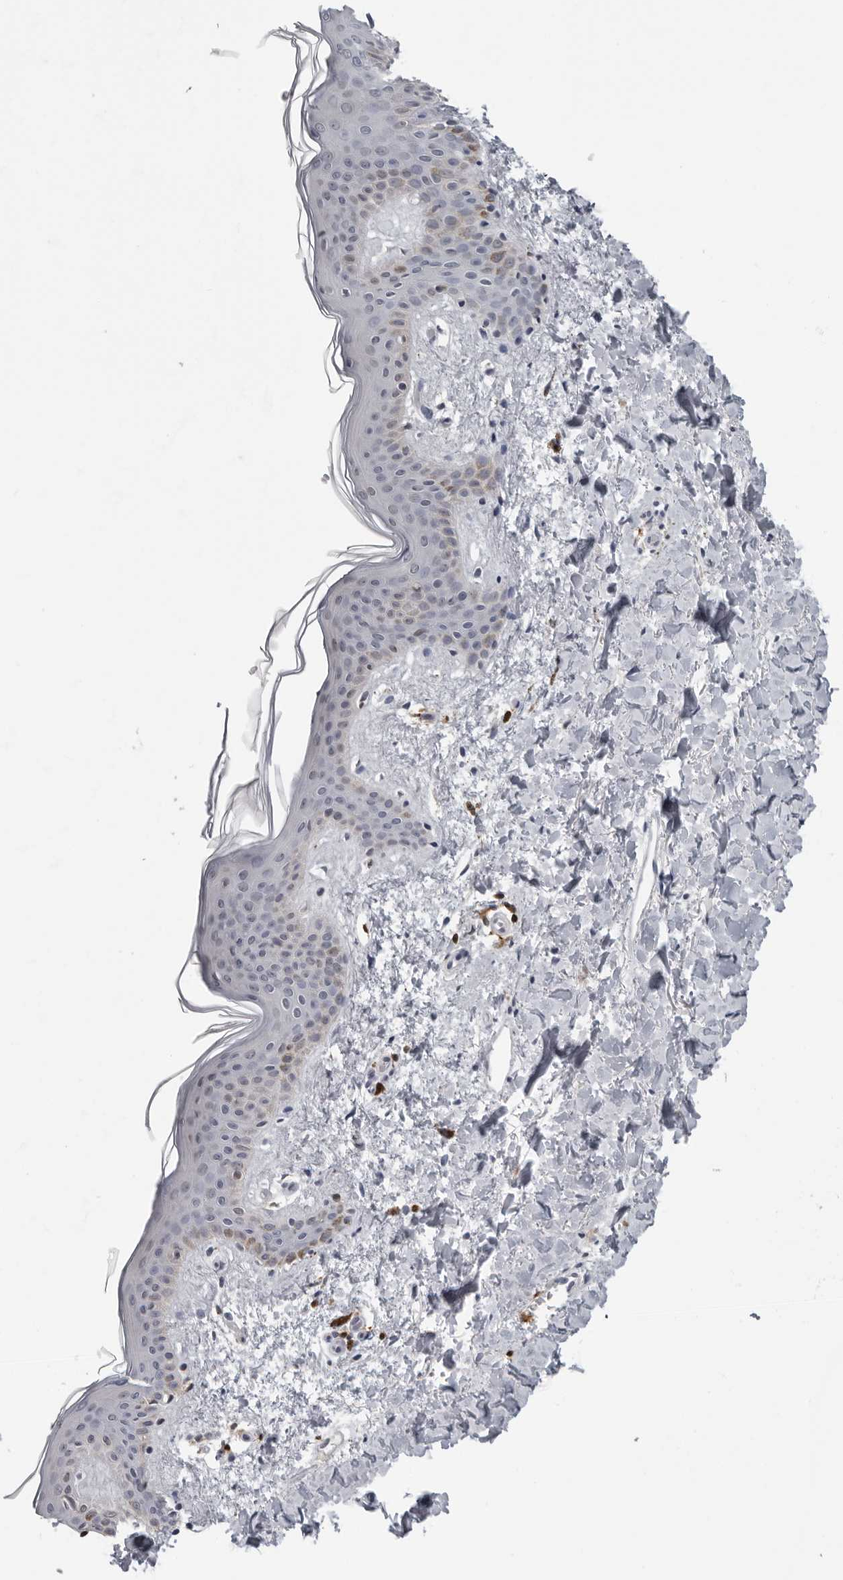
{"staining": {"intensity": "moderate", "quantity": ">75%", "location": "cytoplasmic/membranous"}, "tissue": "skin", "cell_type": "Fibroblasts", "image_type": "normal", "snomed": [{"axis": "morphology", "description": "Normal tissue, NOS"}, {"axis": "topography", "description": "Skin"}], "caption": "Skin stained with IHC exhibits moderate cytoplasmic/membranous positivity in approximately >75% of fibroblasts. Immunohistochemistry (ihc) stains the protein in brown and the nuclei are stained blue.", "gene": "HSPH1", "patient": {"sex": "female", "age": 46}}